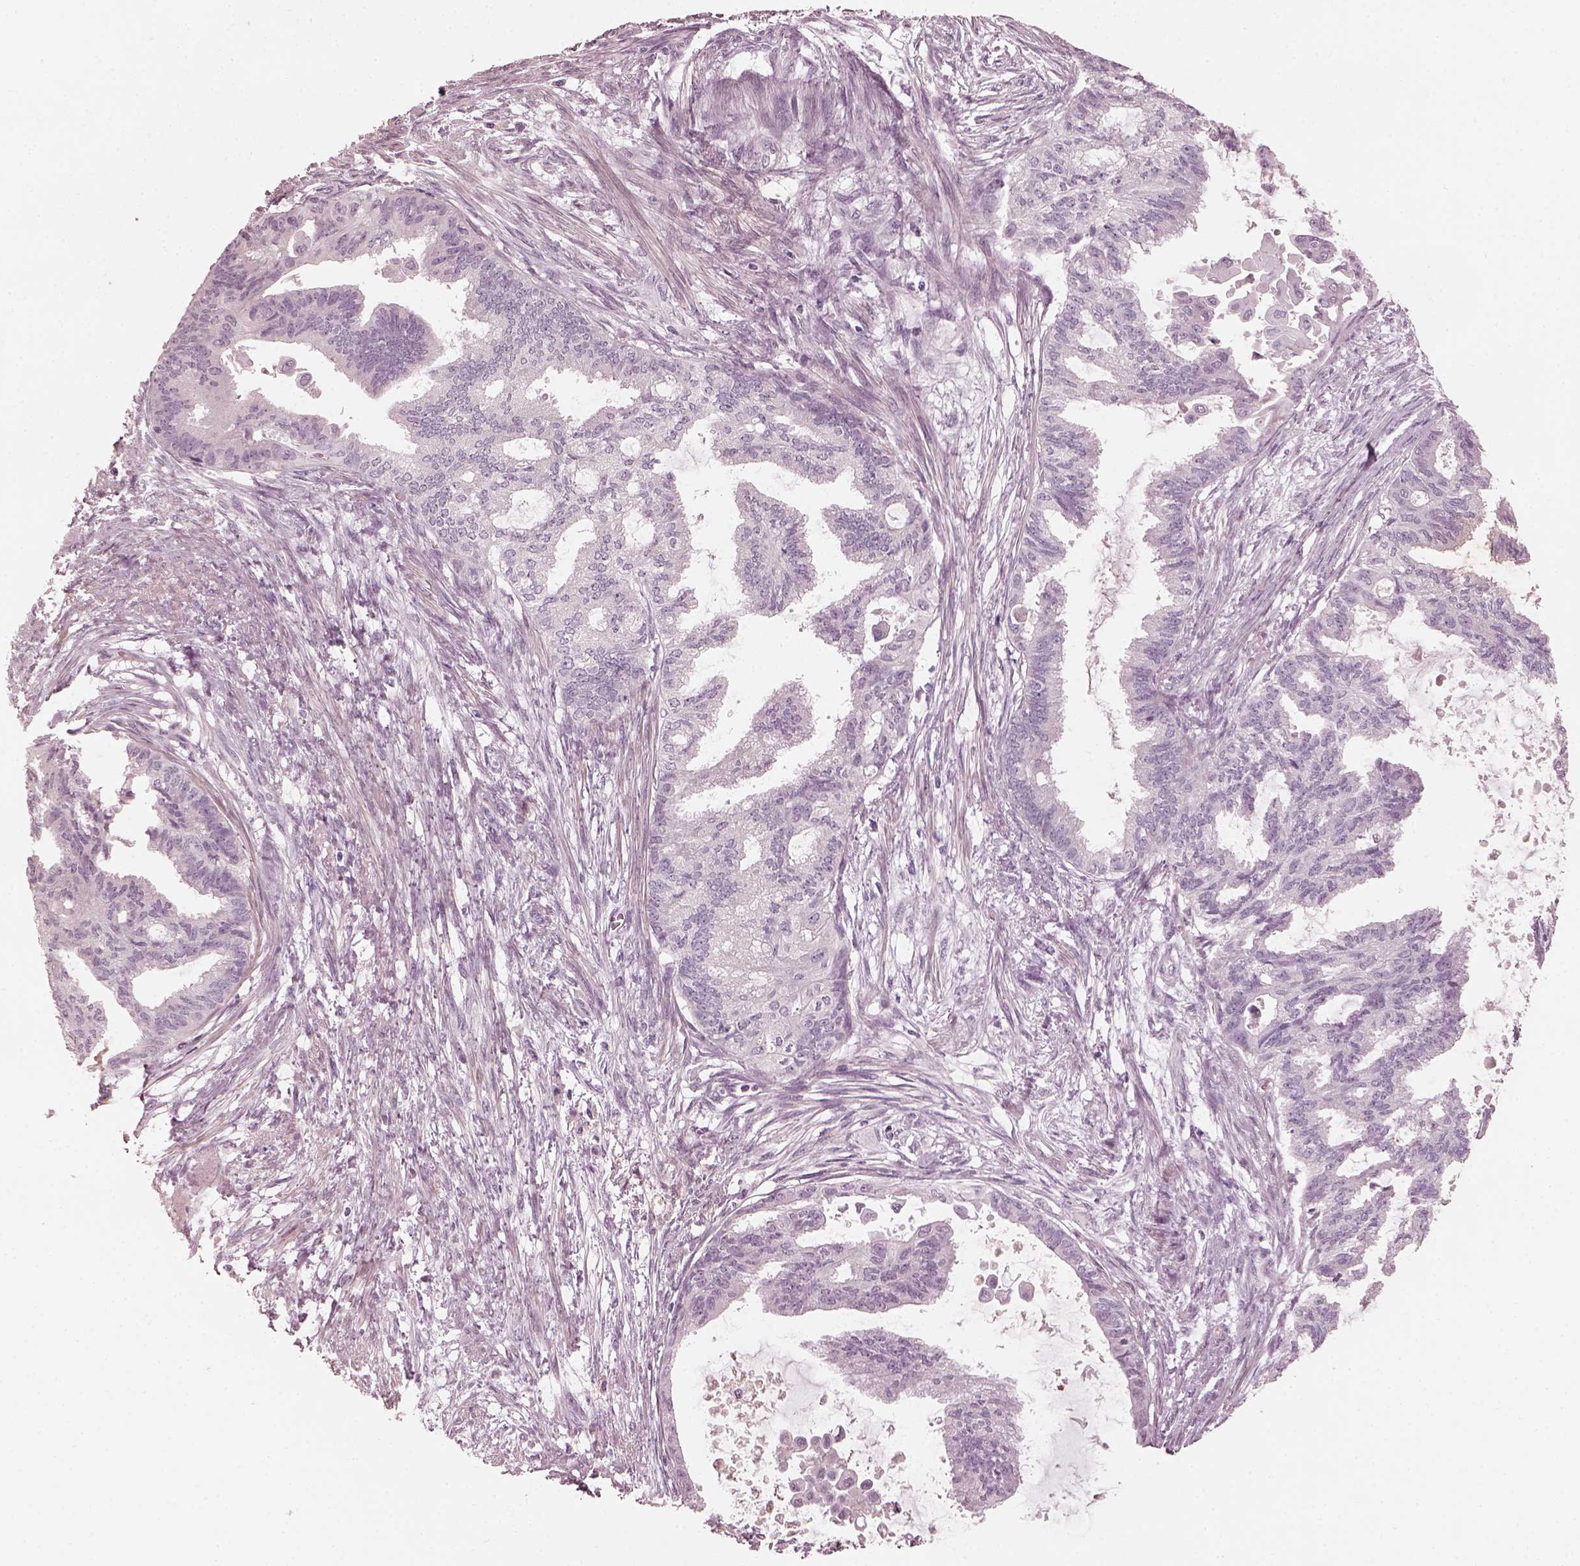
{"staining": {"intensity": "negative", "quantity": "none", "location": "none"}, "tissue": "endometrial cancer", "cell_type": "Tumor cells", "image_type": "cancer", "snomed": [{"axis": "morphology", "description": "Adenocarcinoma, NOS"}, {"axis": "topography", "description": "Endometrium"}], "caption": "IHC image of neoplastic tissue: endometrial adenocarcinoma stained with DAB reveals no significant protein positivity in tumor cells.", "gene": "OPTC", "patient": {"sex": "female", "age": 86}}